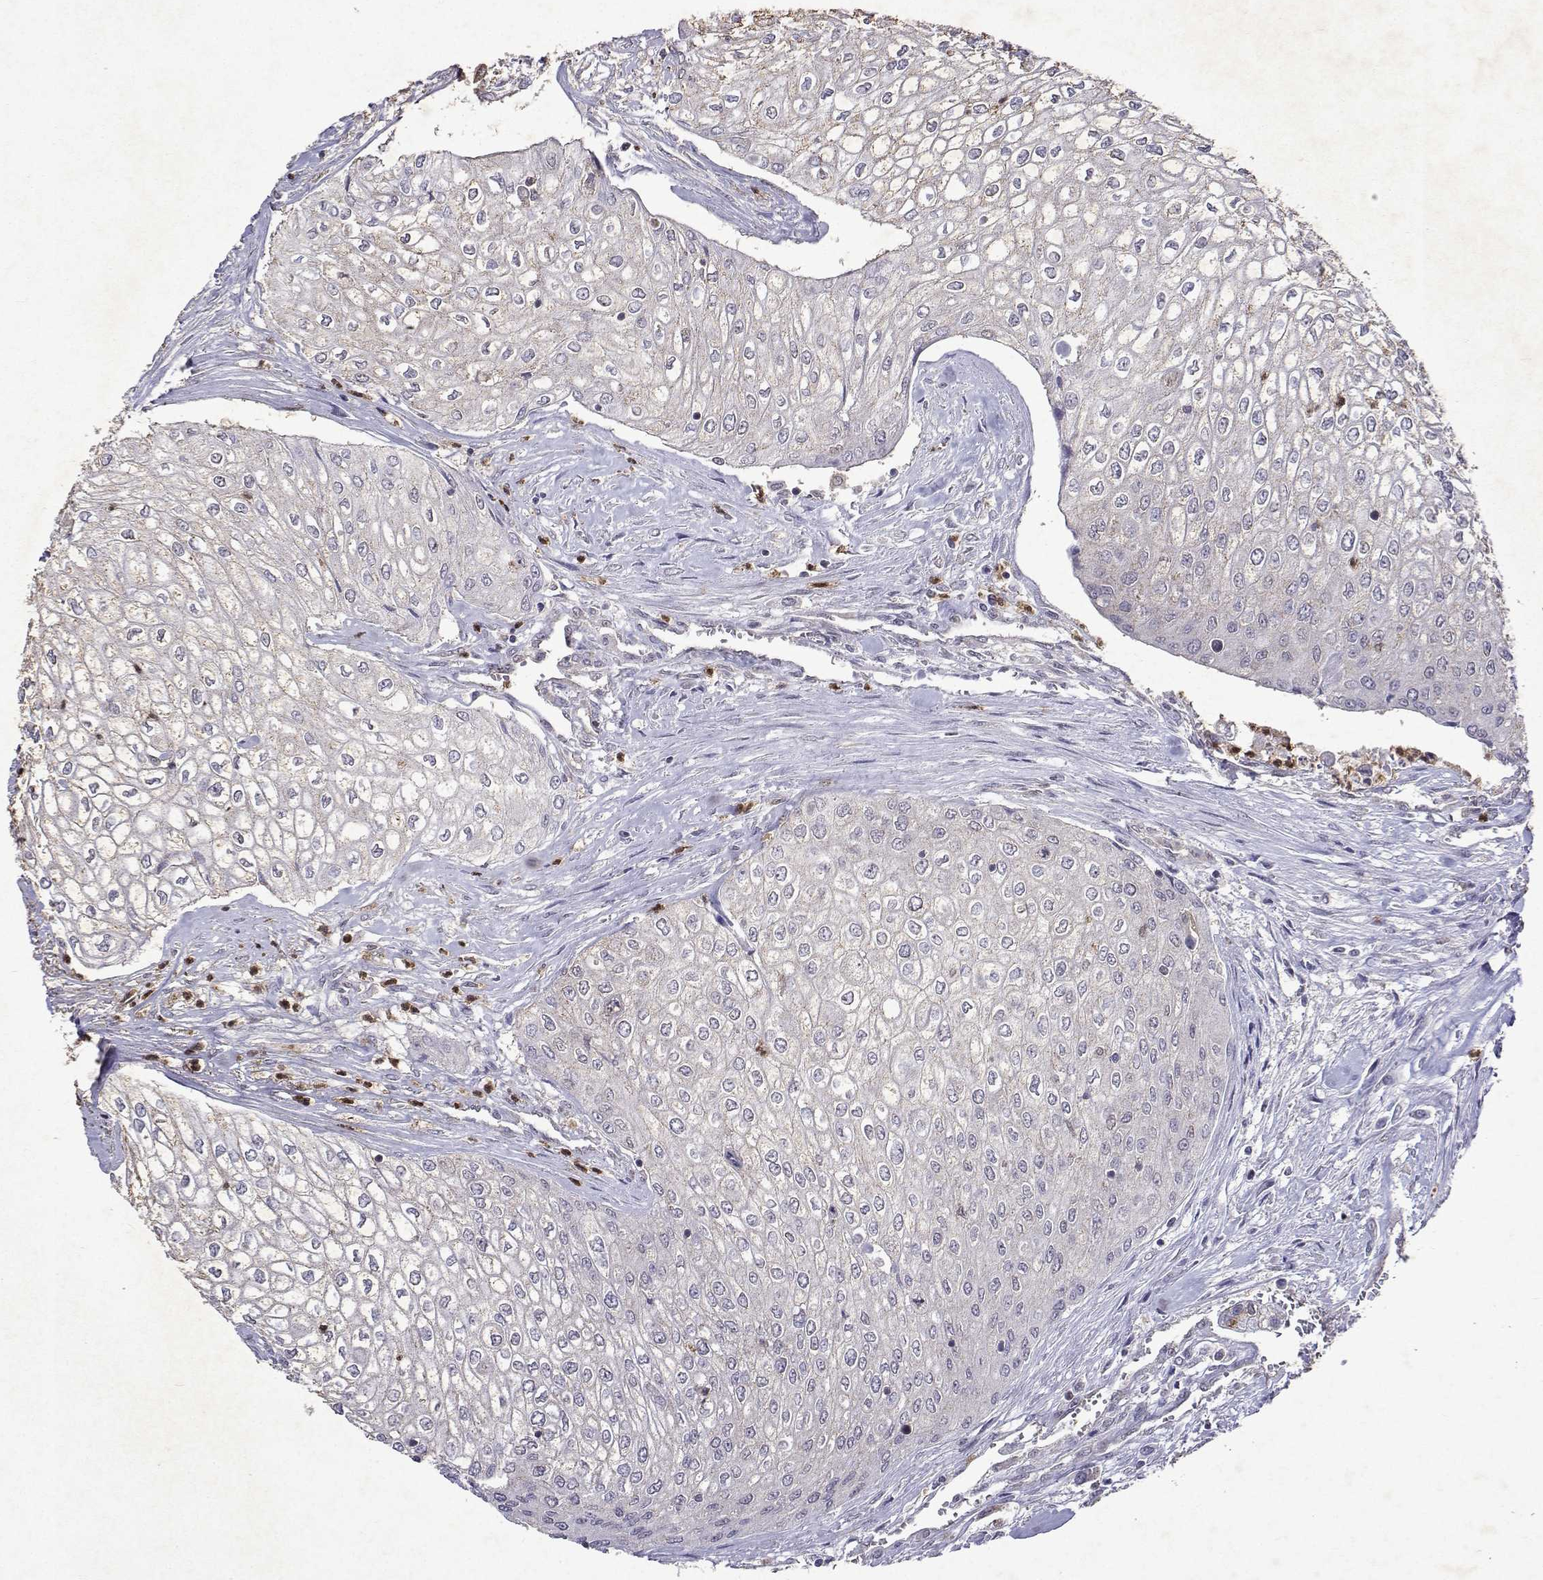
{"staining": {"intensity": "negative", "quantity": "none", "location": "none"}, "tissue": "urothelial cancer", "cell_type": "Tumor cells", "image_type": "cancer", "snomed": [{"axis": "morphology", "description": "Urothelial carcinoma, High grade"}, {"axis": "topography", "description": "Urinary bladder"}], "caption": "Immunohistochemical staining of human high-grade urothelial carcinoma demonstrates no significant staining in tumor cells.", "gene": "APAF1", "patient": {"sex": "male", "age": 62}}